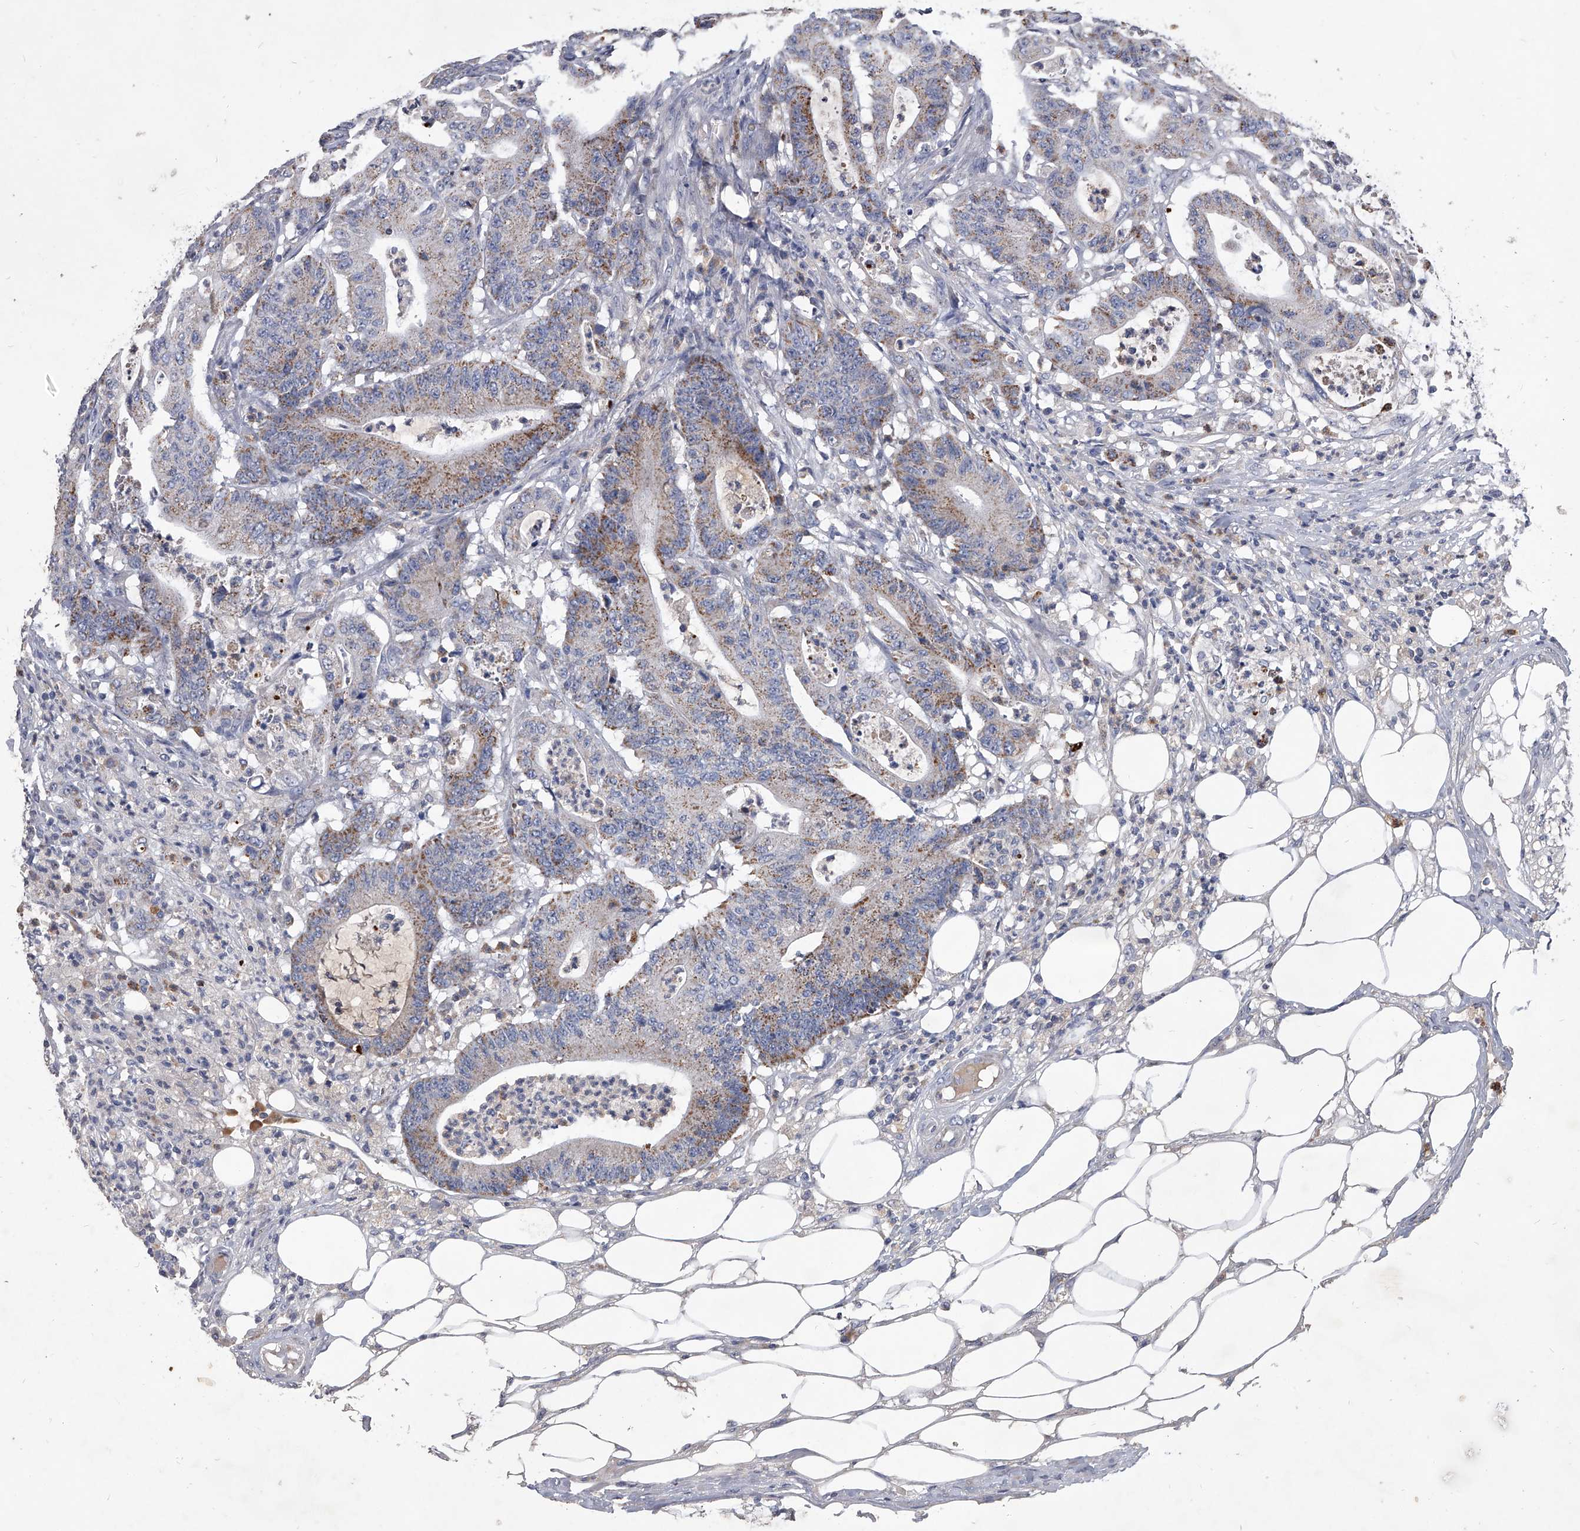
{"staining": {"intensity": "moderate", "quantity": "25%-75%", "location": "cytoplasmic/membranous"}, "tissue": "colorectal cancer", "cell_type": "Tumor cells", "image_type": "cancer", "snomed": [{"axis": "morphology", "description": "Adenocarcinoma, NOS"}, {"axis": "topography", "description": "Colon"}], "caption": "An immunohistochemistry photomicrograph of tumor tissue is shown. Protein staining in brown shows moderate cytoplasmic/membranous positivity in adenocarcinoma (colorectal) within tumor cells.", "gene": "NRP1", "patient": {"sex": "female", "age": 84}}